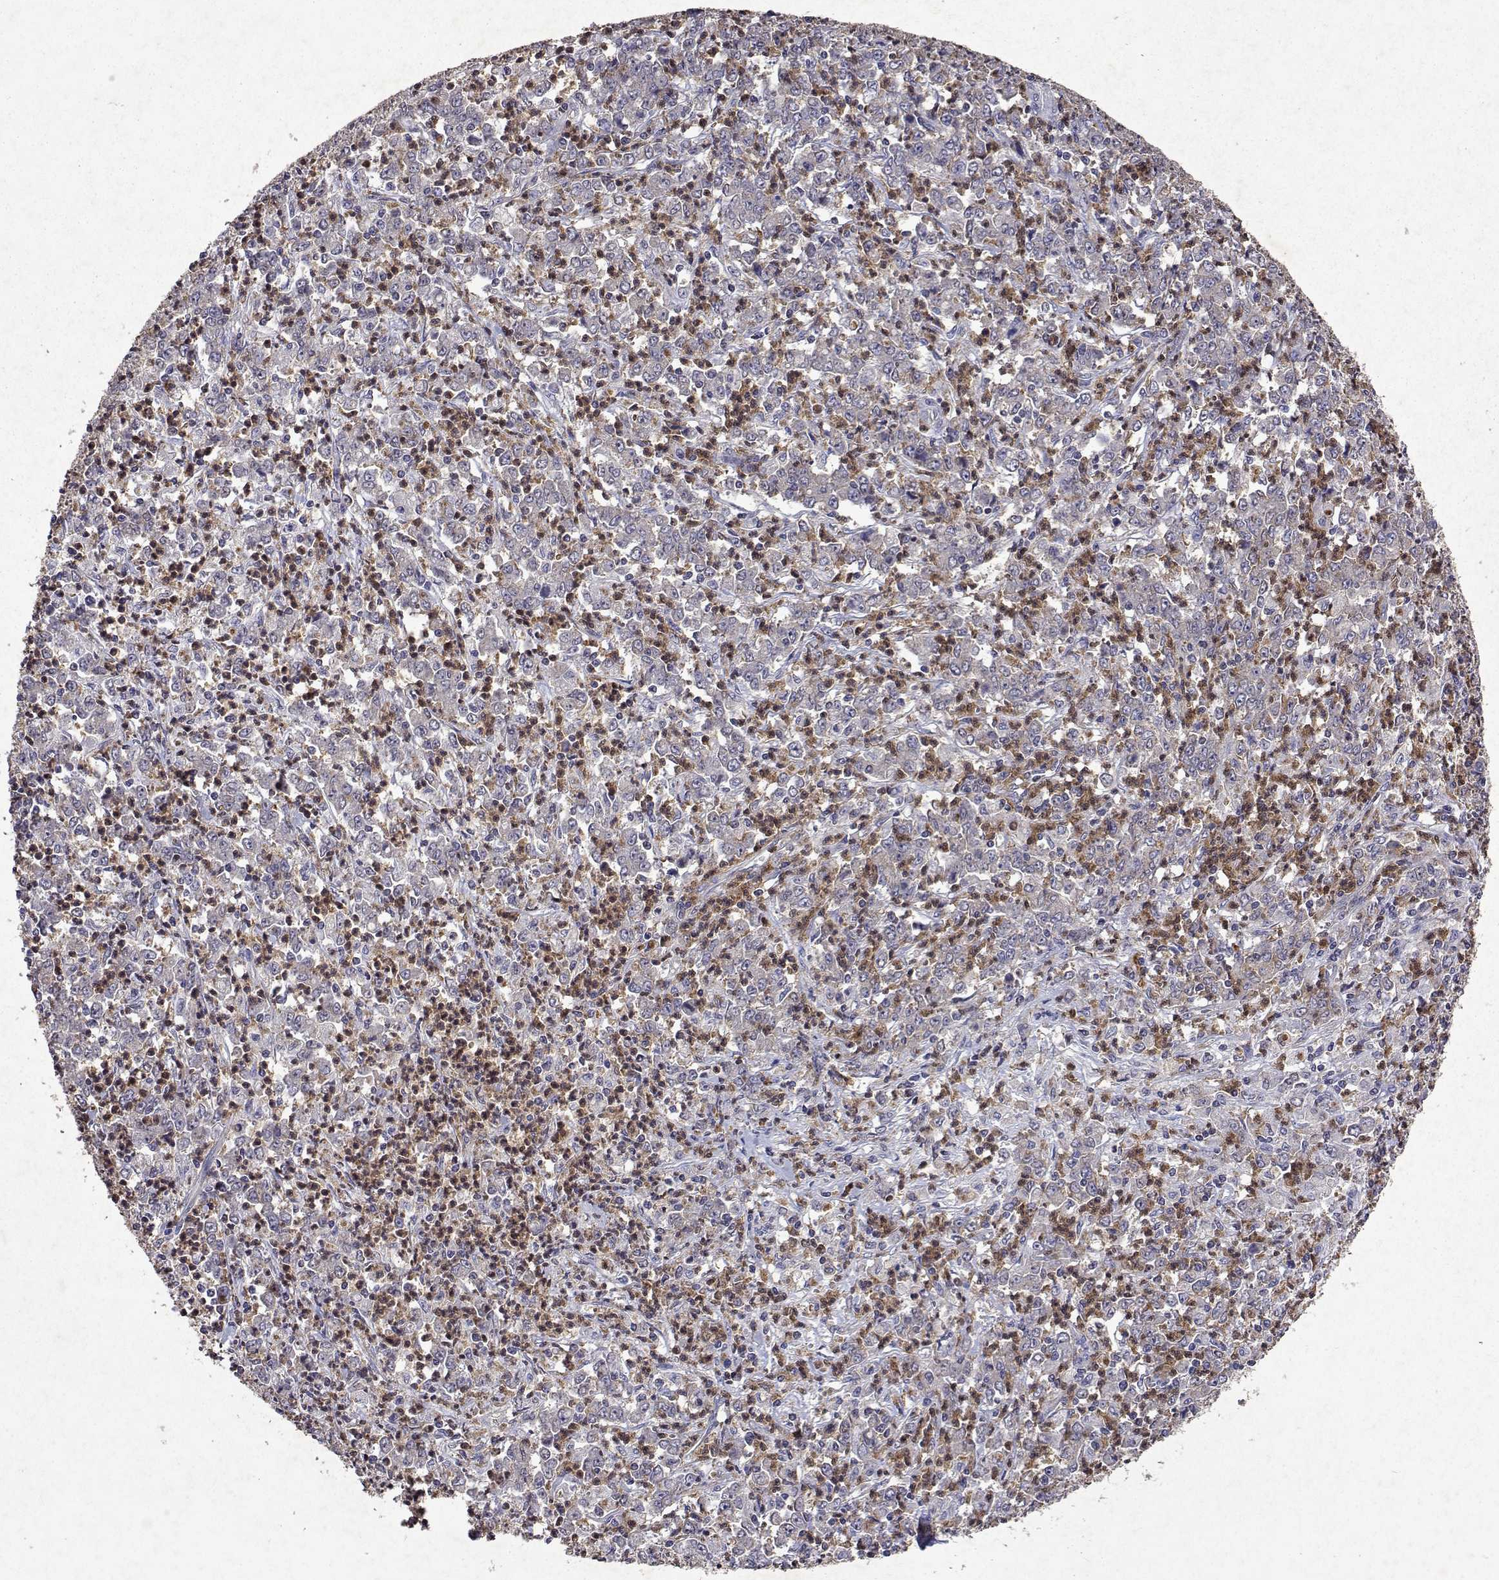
{"staining": {"intensity": "negative", "quantity": "none", "location": "none"}, "tissue": "stomach cancer", "cell_type": "Tumor cells", "image_type": "cancer", "snomed": [{"axis": "morphology", "description": "Adenocarcinoma, NOS"}, {"axis": "topography", "description": "Stomach, lower"}], "caption": "Protein analysis of stomach cancer demonstrates no significant expression in tumor cells.", "gene": "APAF1", "patient": {"sex": "female", "age": 71}}